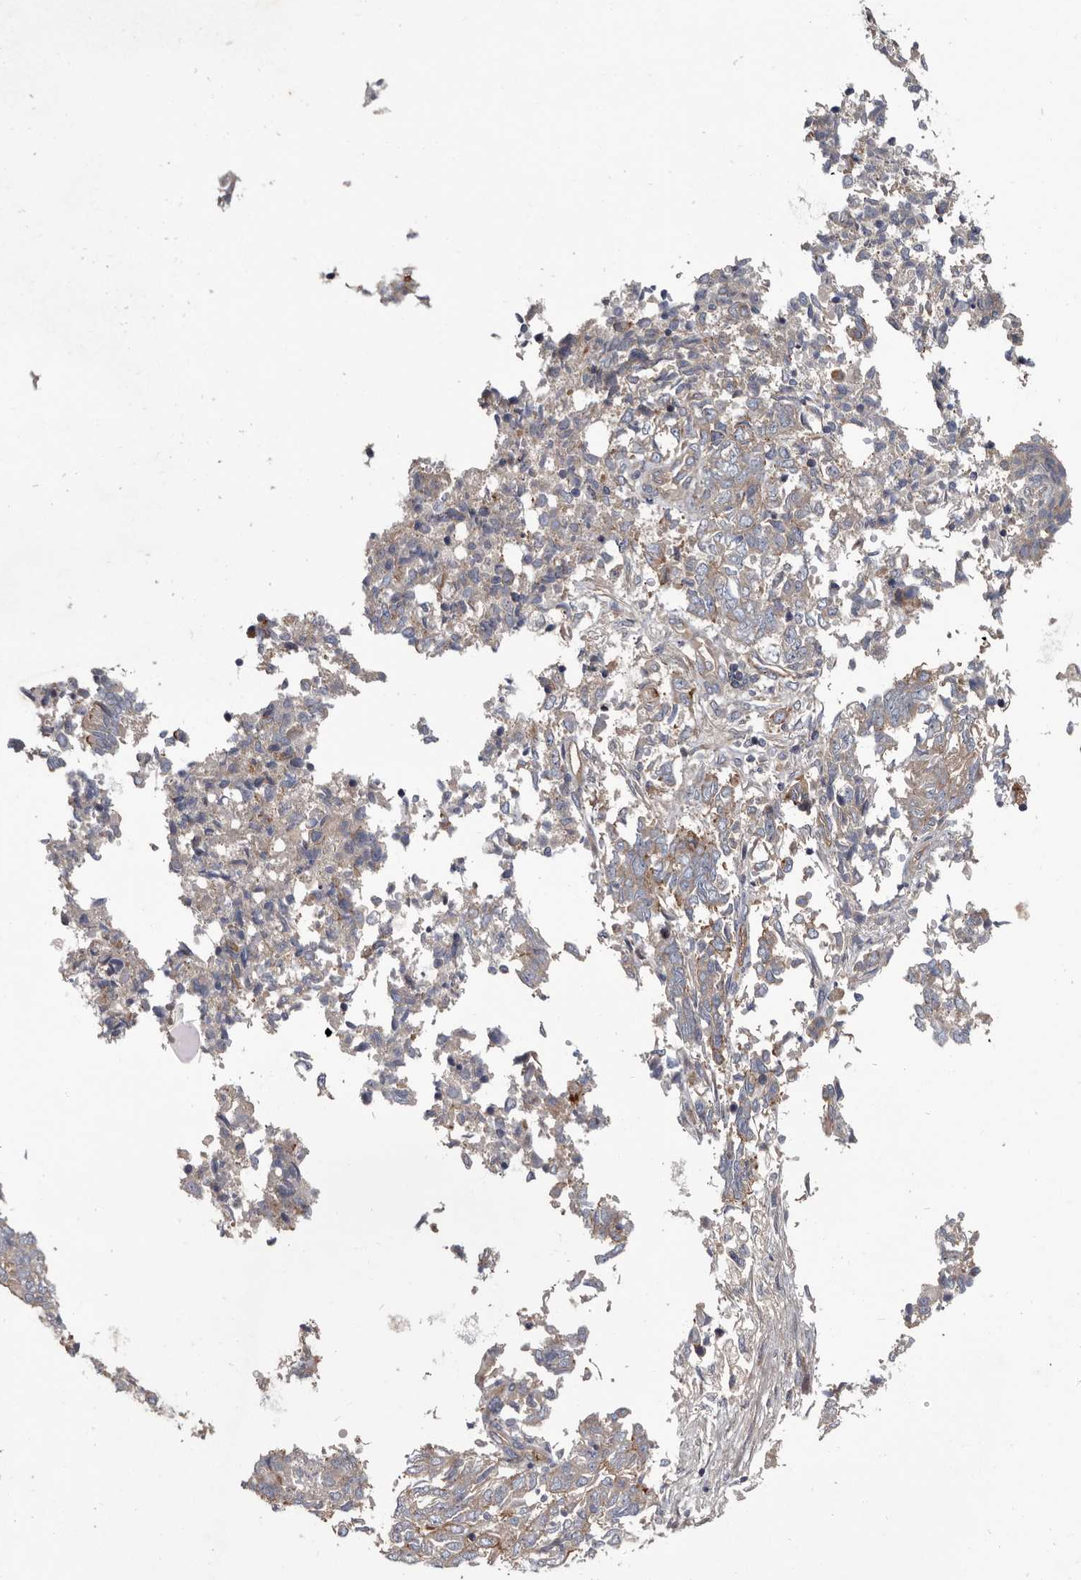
{"staining": {"intensity": "weak", "quantity": "<25%", "location": "cytoplasmic/membranous"}, "tissue": "endometrial cancer", "cell_type": "Tumor cells", "image_type": "cancer", "snomed": [{"axis": "morphology", "description": "Adenocarcinoma, NOS"}, {"axis": "topography", "description": "Endometrium"}], "caption": "Immunohistochemistry image of endometrial cancer (adenocarcinoma) stained for a protein (brown), which reveals no expression in tumor cells. Brightfield microscopy of IHC stained with DAB (brown) and hematoxylin (blue), captured at high magnification.", "gene": "TSPAN17", "patient": {"sex": "female", "age": 80}}